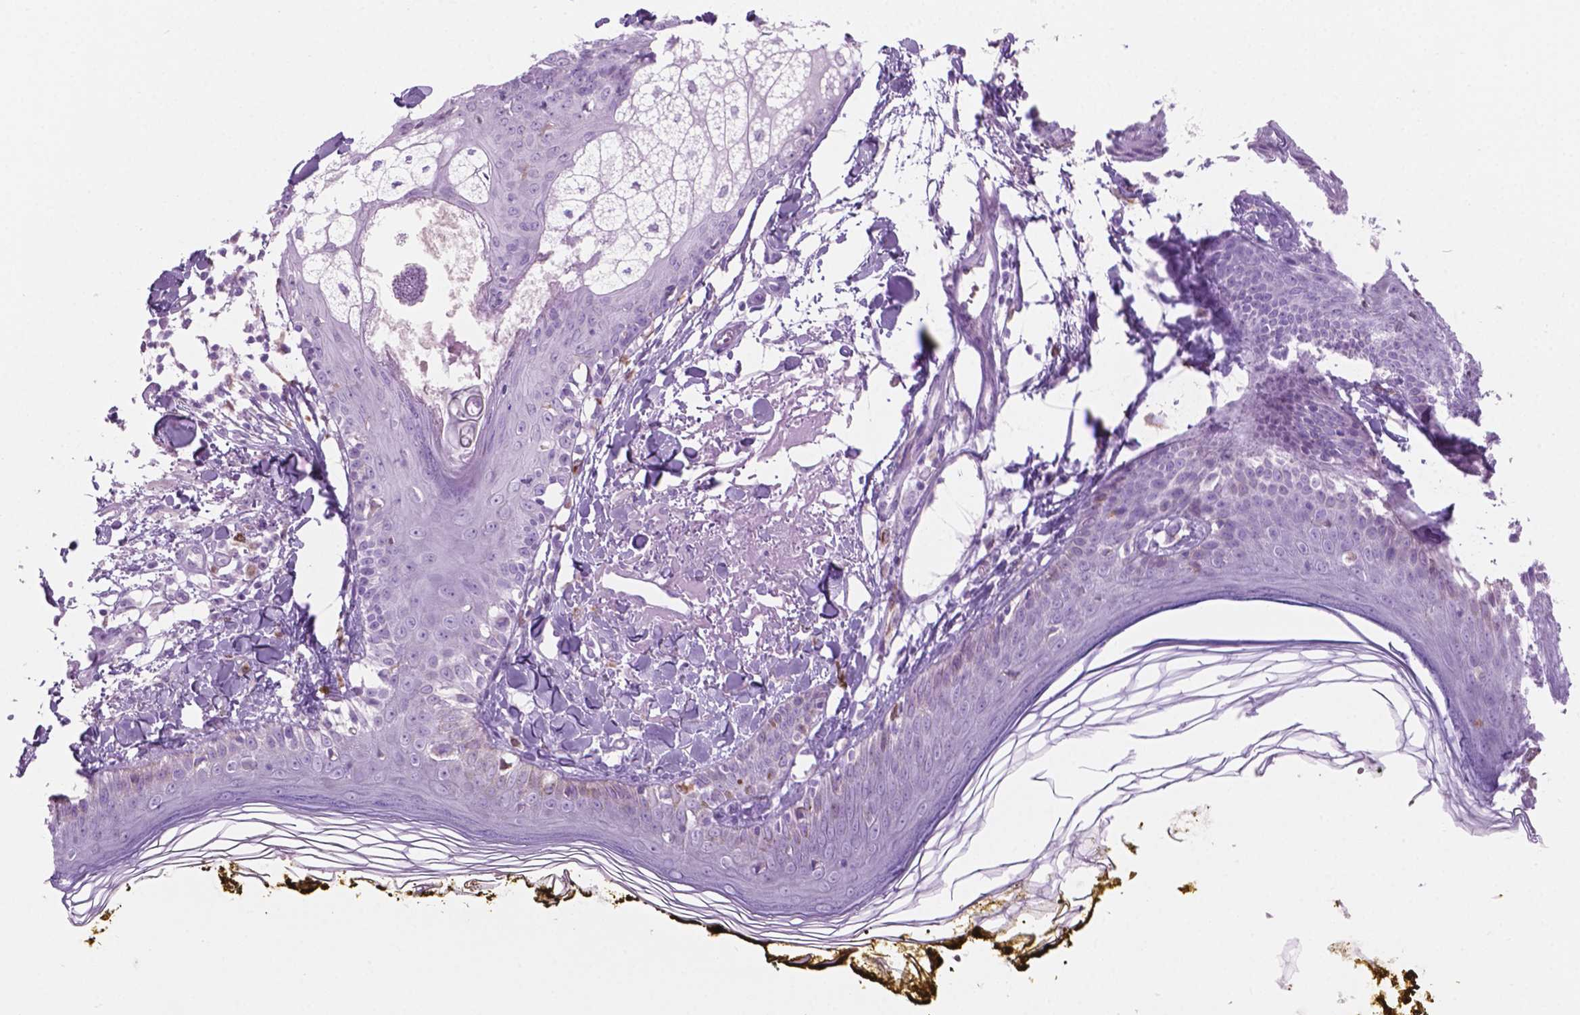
{"staining": {"intensity": "negative", "quantity": "none", "location": "none"}, "tissue": "skin", "cell_type": "Fibroblasts", "image_type": "normal", "snomed": [{"axis": "morphology", "description": "Normal tissue, NOS"}, {"axis": "topography", "description": "Skin"}], "caption": "Fibroblasts are negative for brown protein staining in benign skin. (Immunohistochemistry, brightfield microscopy, high magnification).", "gene": "GRIN2B", "patient": {"sex": "male", "age": 76}}